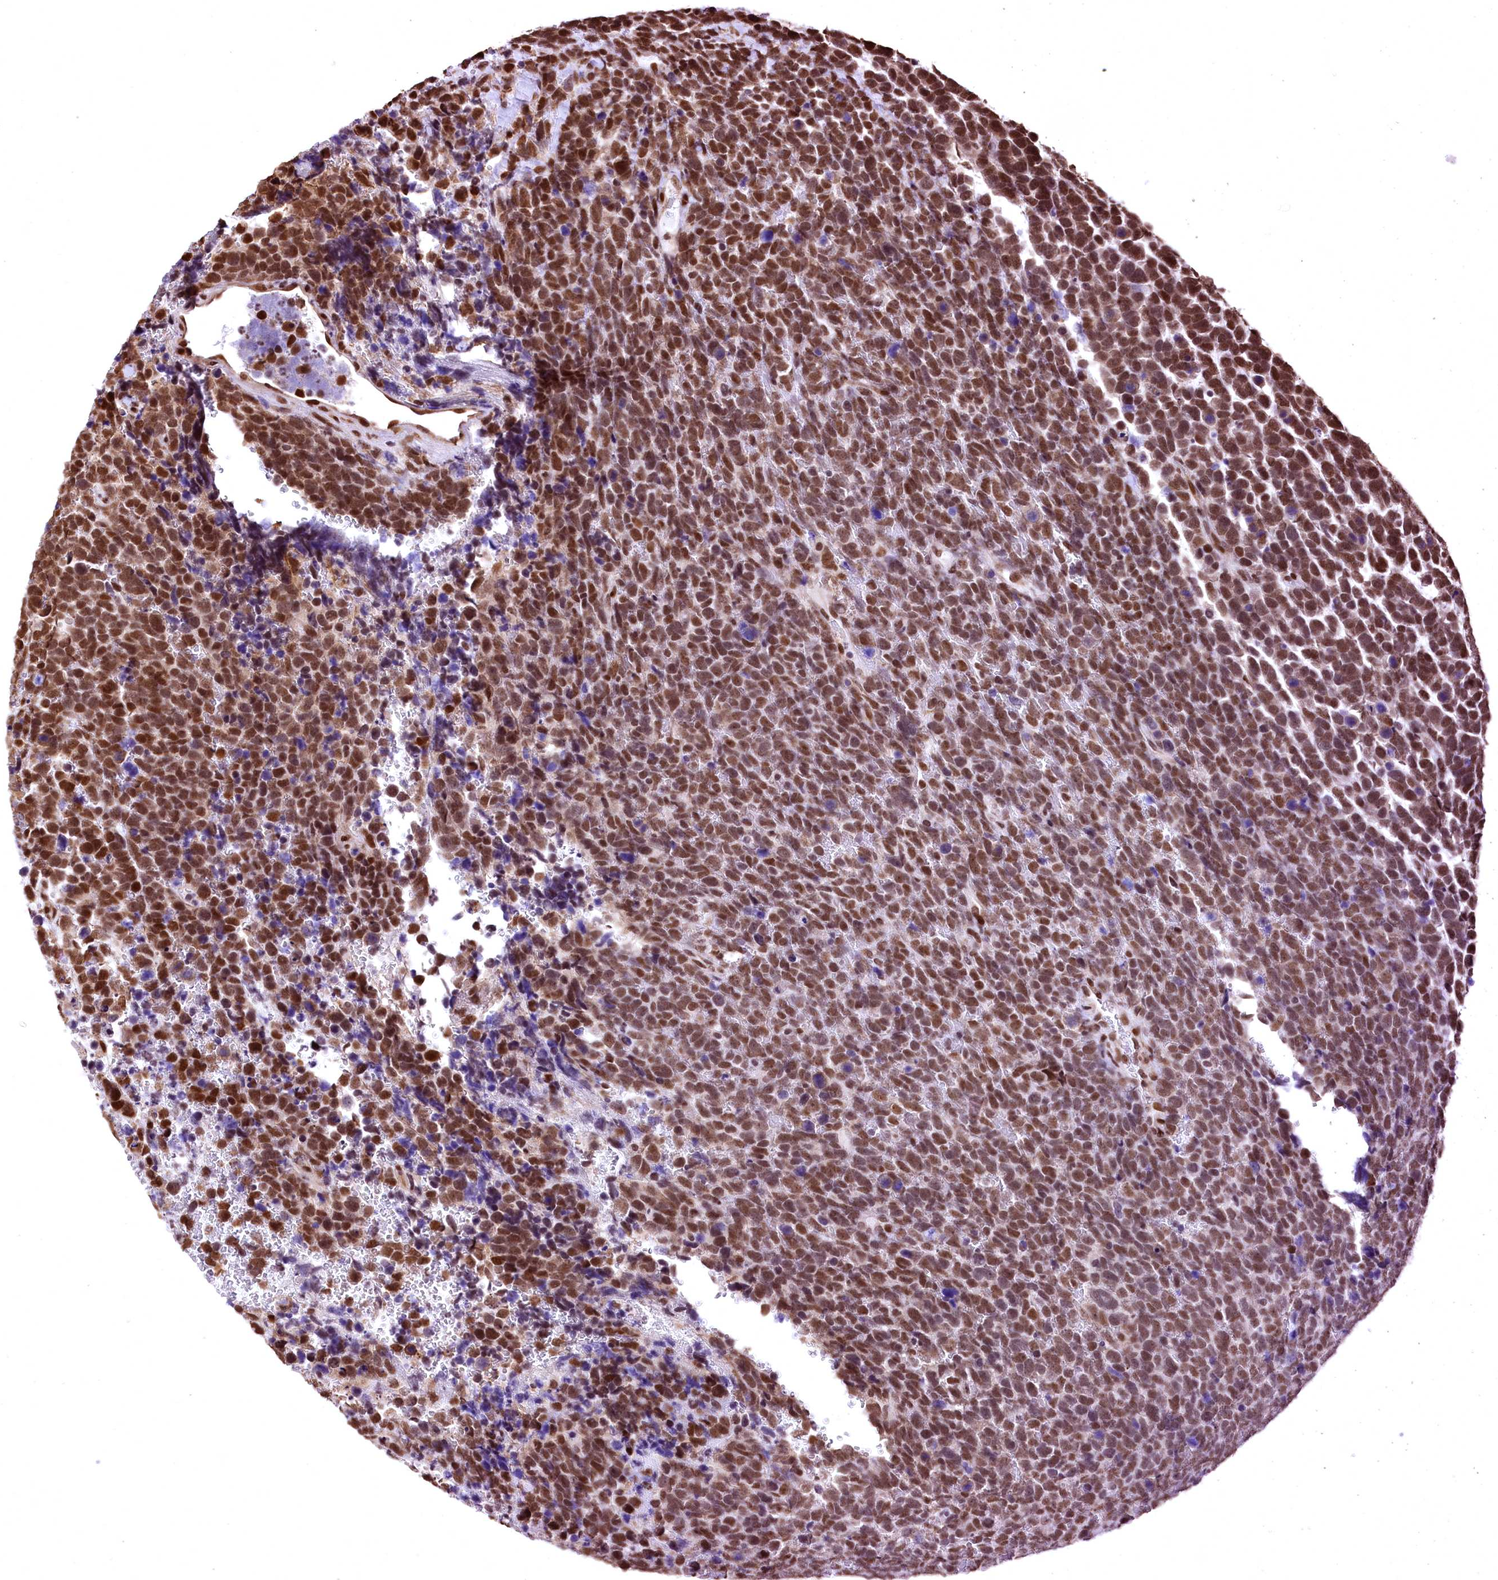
{"staining": {"intensity": "strong", "quantity": ">75%", "location": "nuclear"}, "tissue": "urothelial cancer", "cell_type": "Tumor cells", "image_type": "cancer", "snomed": [{"axis": "morphology", "description": "Urothelial carcinoma, High grade"}, {"axis": "topography", "description": "Urinary bladder"}], "caption": "An image showing strong nuclear positivity in about >75% of tumor cells in high-grade urothelial carcinoma, as visualized by brown immunohistochemical staining.", "gene": "PDS5B", "patient": {"sex": "female", "age": 82}}